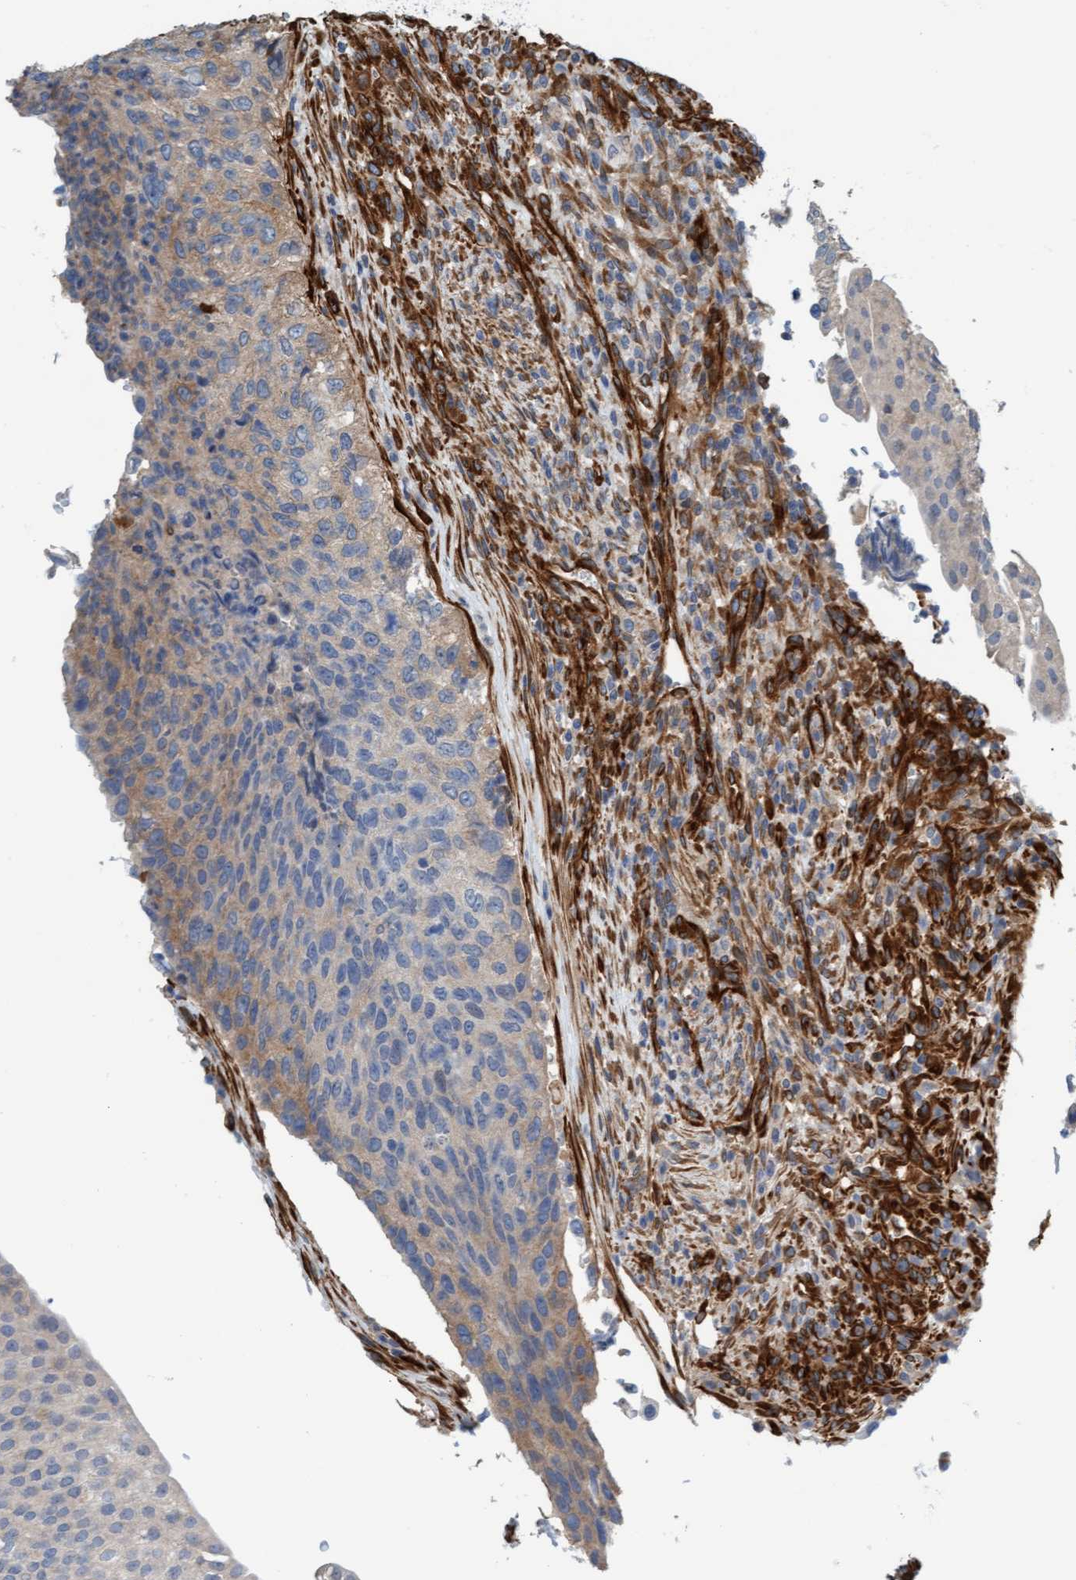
{"staining": {"intensity": "moderate", "quantity": "<25%", "location": "cytoplasmic/membranous"}, "tissue": "urinary bladder", "cell_type": "Urothelial cells", "image_type": "normal", "snomed": [{"axis": "morphology", "description": "Normal tissue, NOS"}, {"axis": "topography", "description": "Urinary bladder"}], "caption": "High-power microscopy captured an IHC image of unremarkable urinary bladder, revealing moderate cytoplasmic/membranous staining in approximately <25% of urothelial cells. (brown staining indicates protein expression, while blue staining denotes nuclei).", "gene": "FMNL3", "patient": {"sex": "female", "age": 60}}